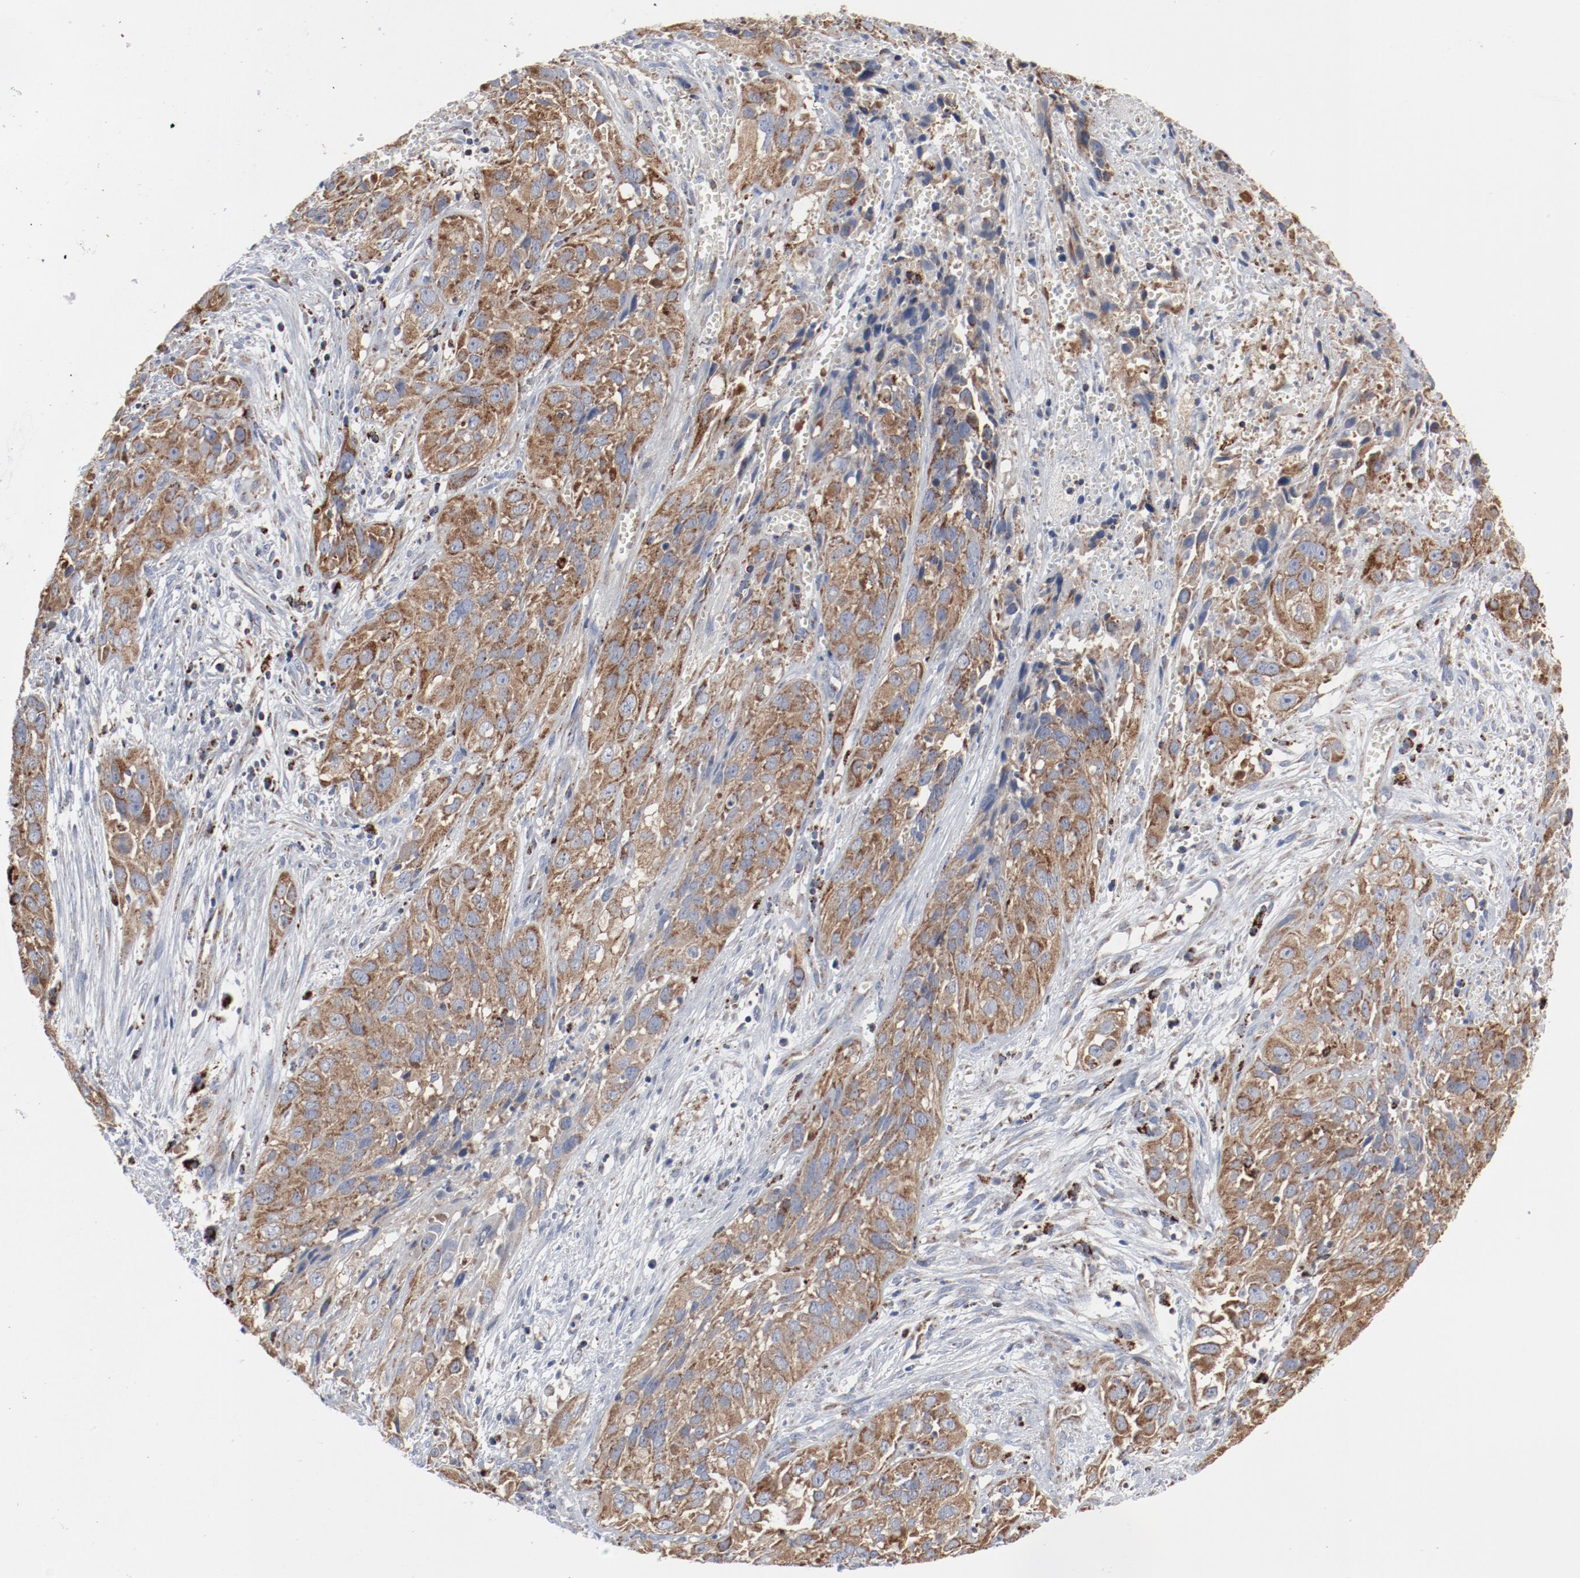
{"staining": {"intensity": "moderate", "quantity": ">75%", "location": "cytoplasmic/membranous"}, "tissue": "cervical cancer", "cell_type": "Tumor cells", "image_type": "cancer", "snomed": [{"axis": "morphology", "description": "Squamous cell carcinoma, NOS"}, {"axis": "topography", "description": "Cervix"}], "caption": "Protein expression analysis of cervical squamous cell carcinoma exhibits moderate cytoplasmic/membranous expression in about >75% of tumor cells.", "gene": "SETD3", "patient": {"sex": "female", "age": 32}}